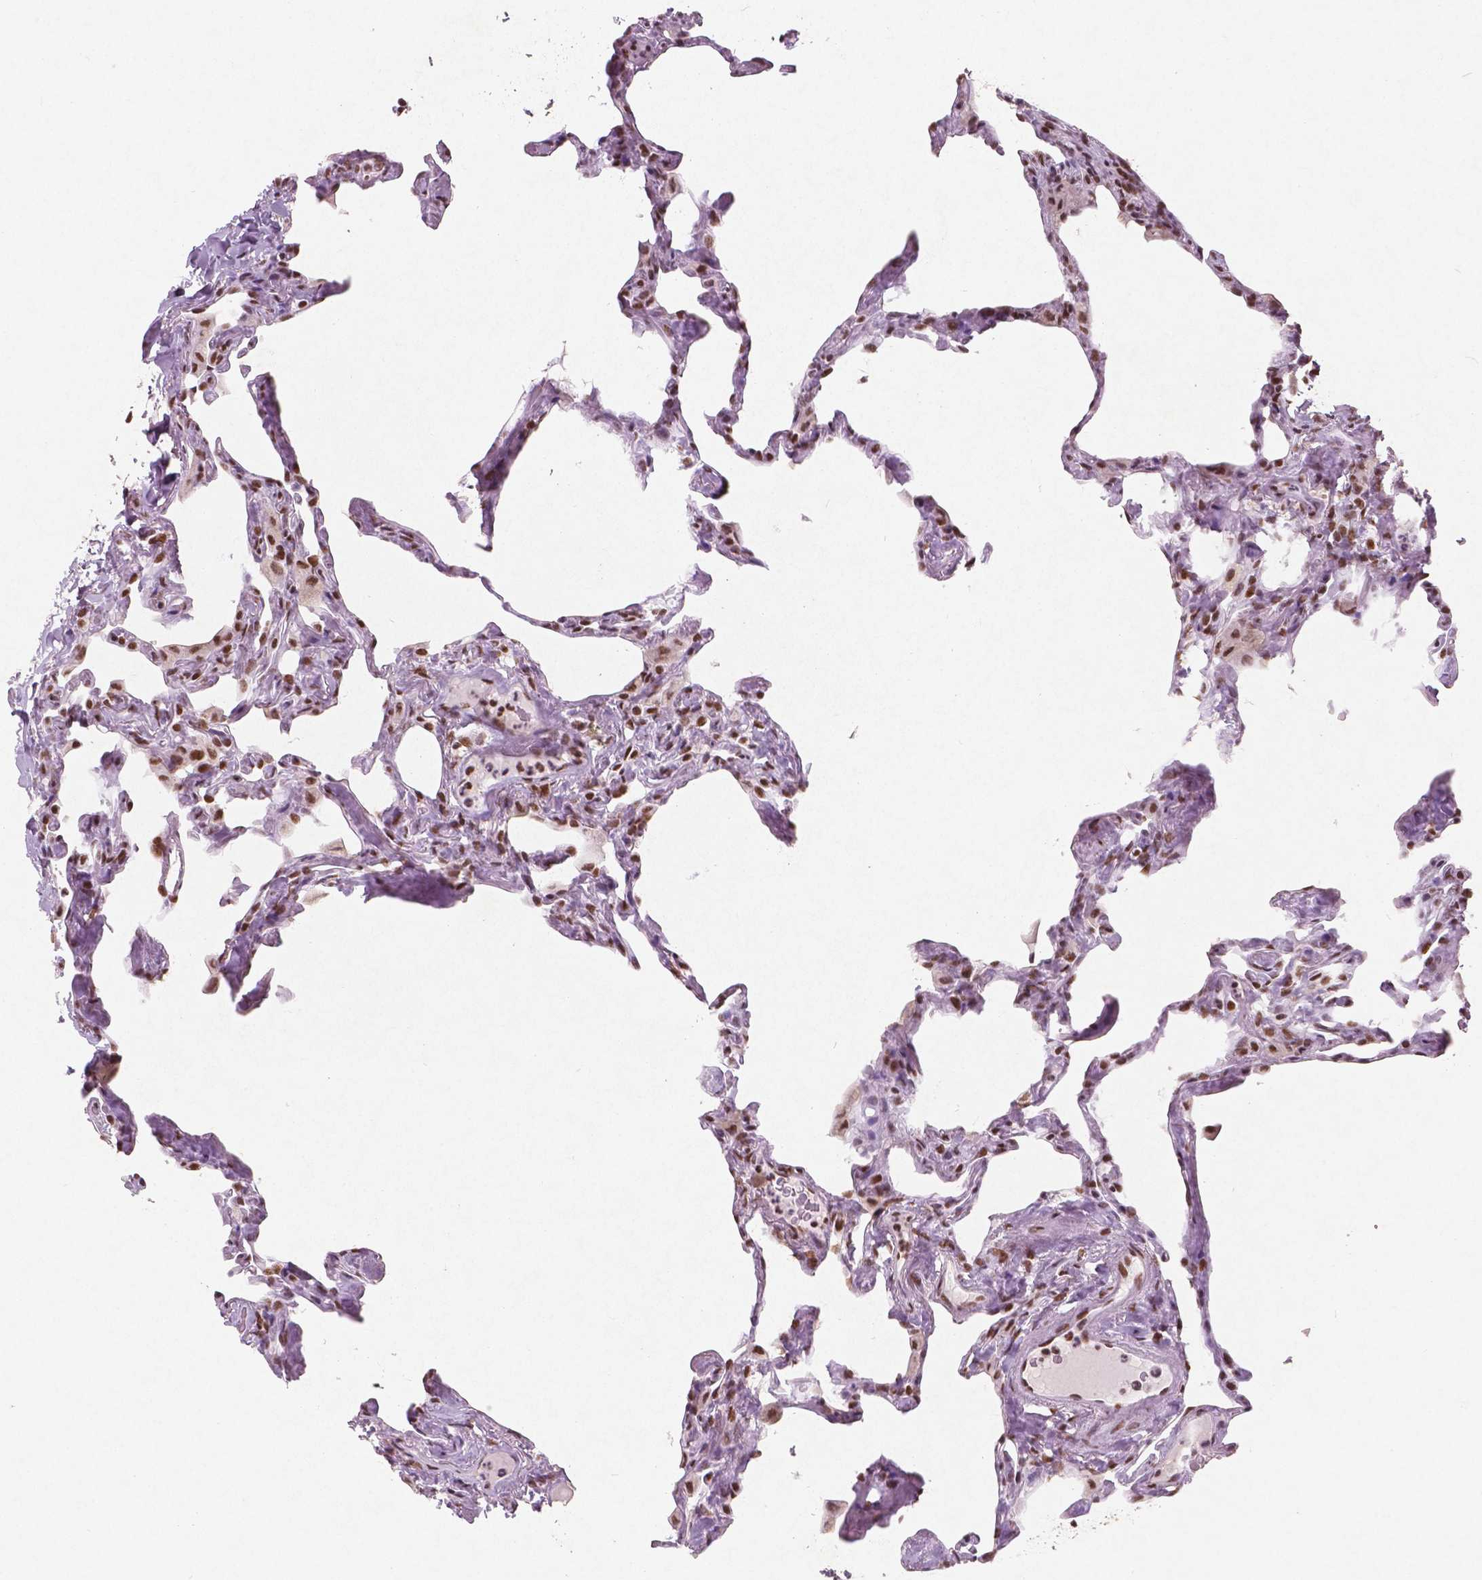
{"staining": {"intensity": "moderate", "quantity": "25%-75%", "location": "nuclear"}, "tissue": "lung", "cell_type": "Alveolar cells", "image_type": "normal", "snomed": [{"axis": "morphology", "description": "Normal tissue, NOS"}, {"axis": "topography", "description": "Lung"}], "caption": "IHC (DAB) staining of benign lung displays moderate nuclear protein staining in approximately 25%-75% of alveolar cells.", "gene": "BRD4", "patient": {"sex": "male", "age": 65}}